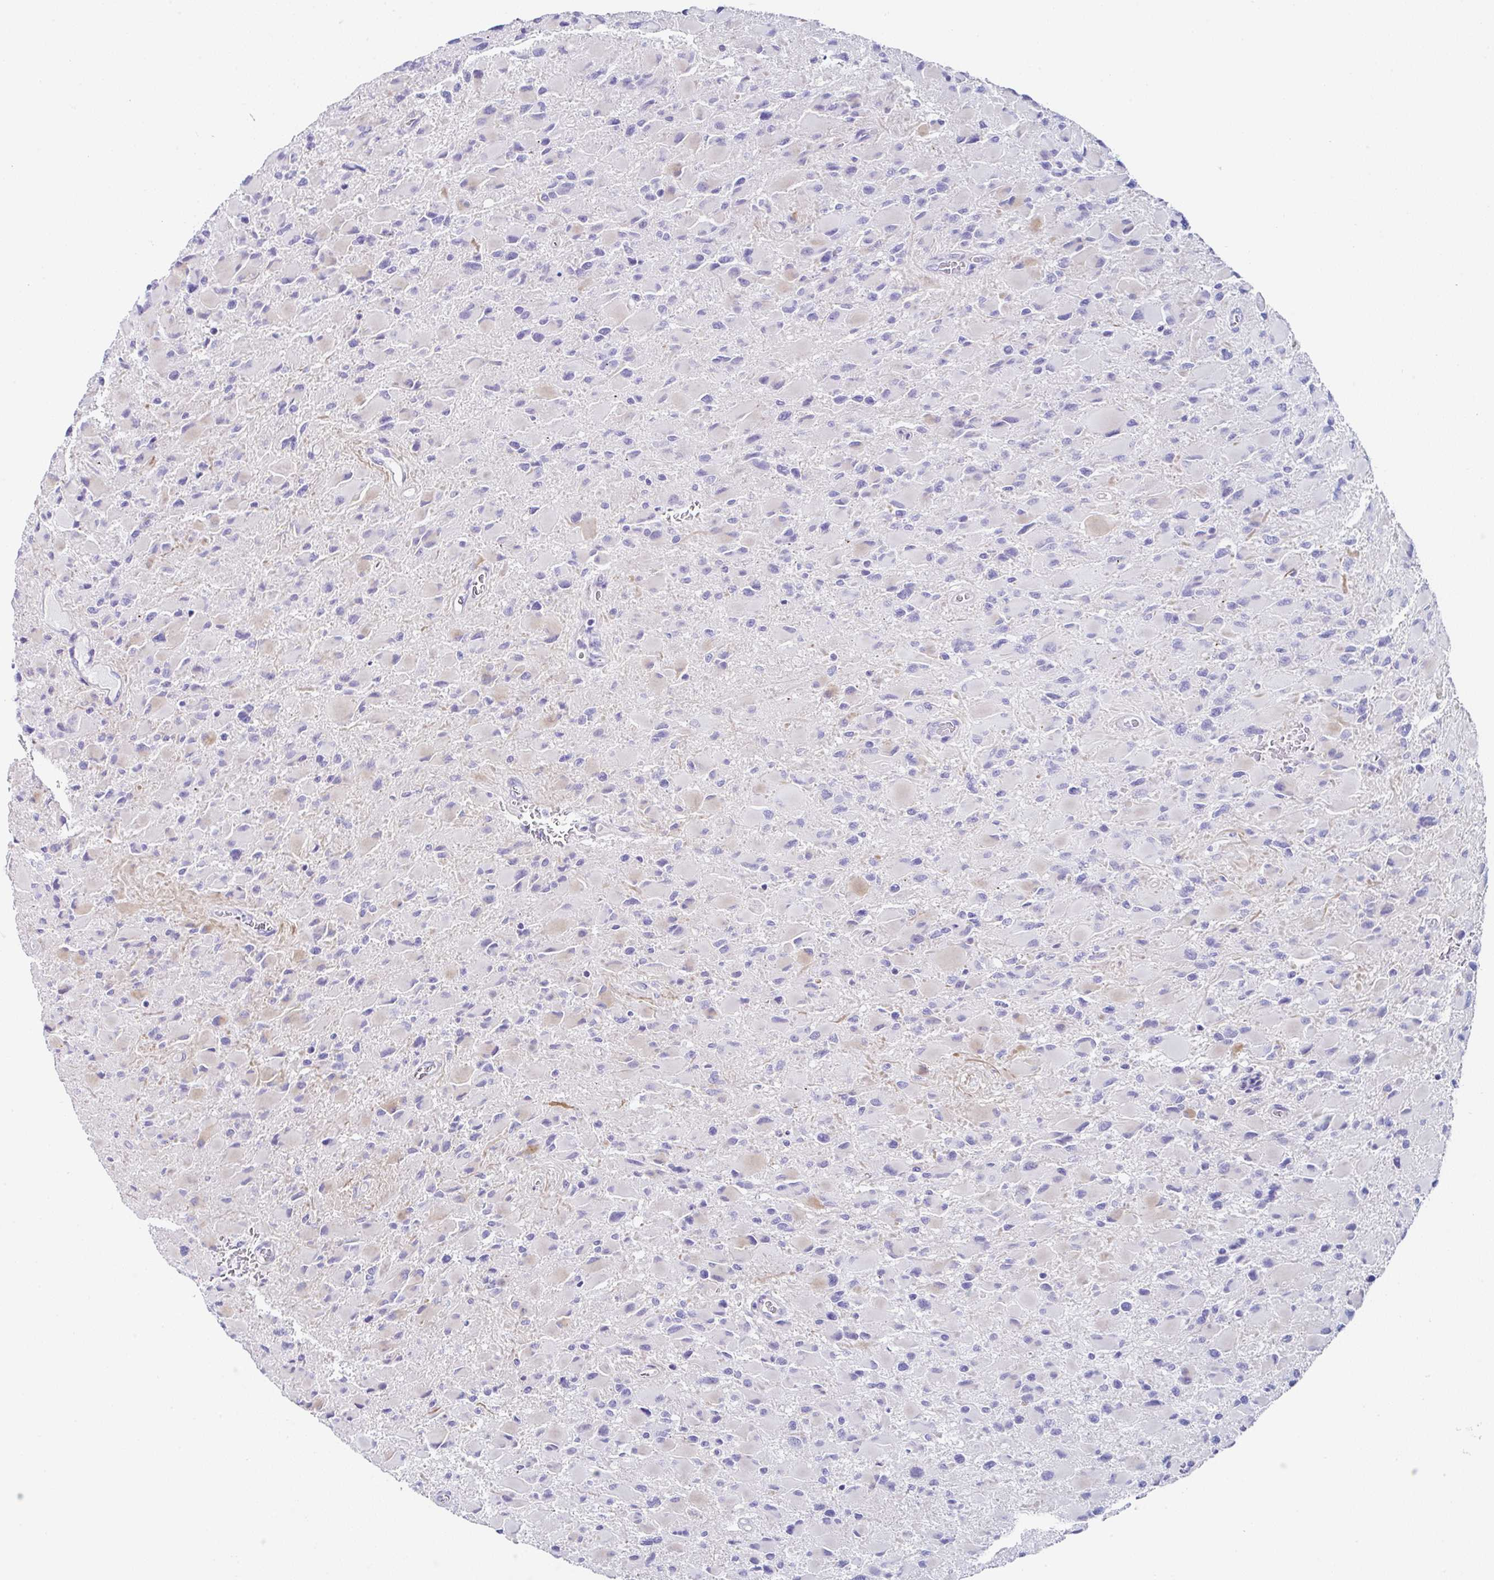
{"staining": {"intensity": "negative", "quantity": "none", "location": "none"}, "tissue": "glioma", "cell_type": "Tumor cells", "image_type": "cancer", "snomed": [{"axis": "morphology", "description": "Glioma, malignant, High grade"}, {"axis": "topography", "description": "Cerebral cortex"}], "caption": "Immunohistochemical staining of malignant high-grade glioma shows no significant expression in tumor cells.", "gene": "TMPRSS11E", "patient": {"sex": "female", "age": 36}}